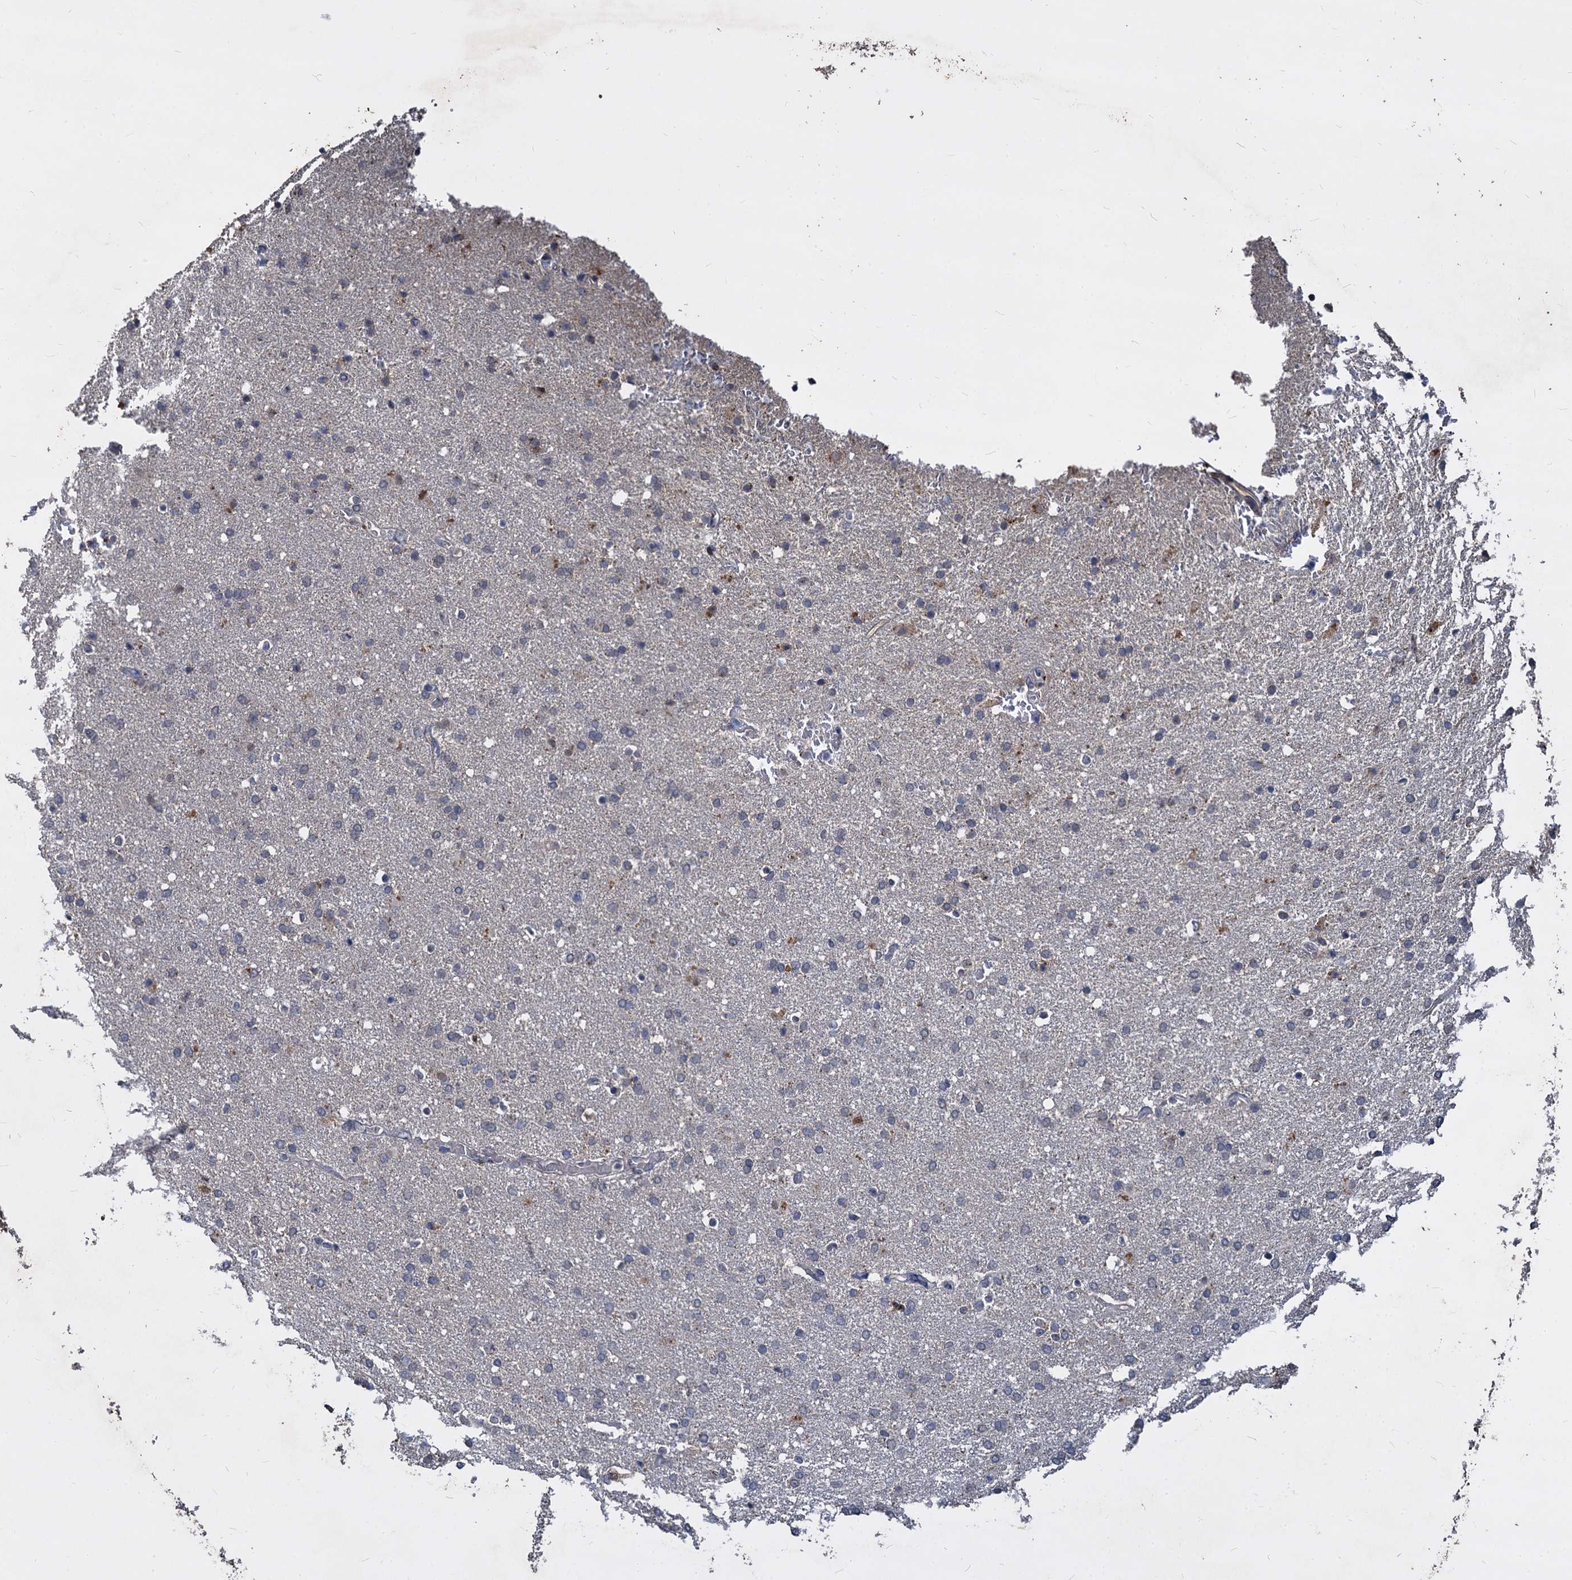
{"staining": {"intensity": "negative", "quantity": "none", "location": "none"}, "tissue": "glioma", "cell_type": "Tumor cells", "image_type": "cancer", "snomed": [{"axis": "morphology", "description": "Glioma, malignant, High grade"}, {"axis": "topography", "description": "Brain"}], "caption": "A histopathology image of human high-grade glioma (malignant) is negative for staining in tumor cells.", "gene": "CCDC184", "patient": {"sex": "male", "age": 72}}